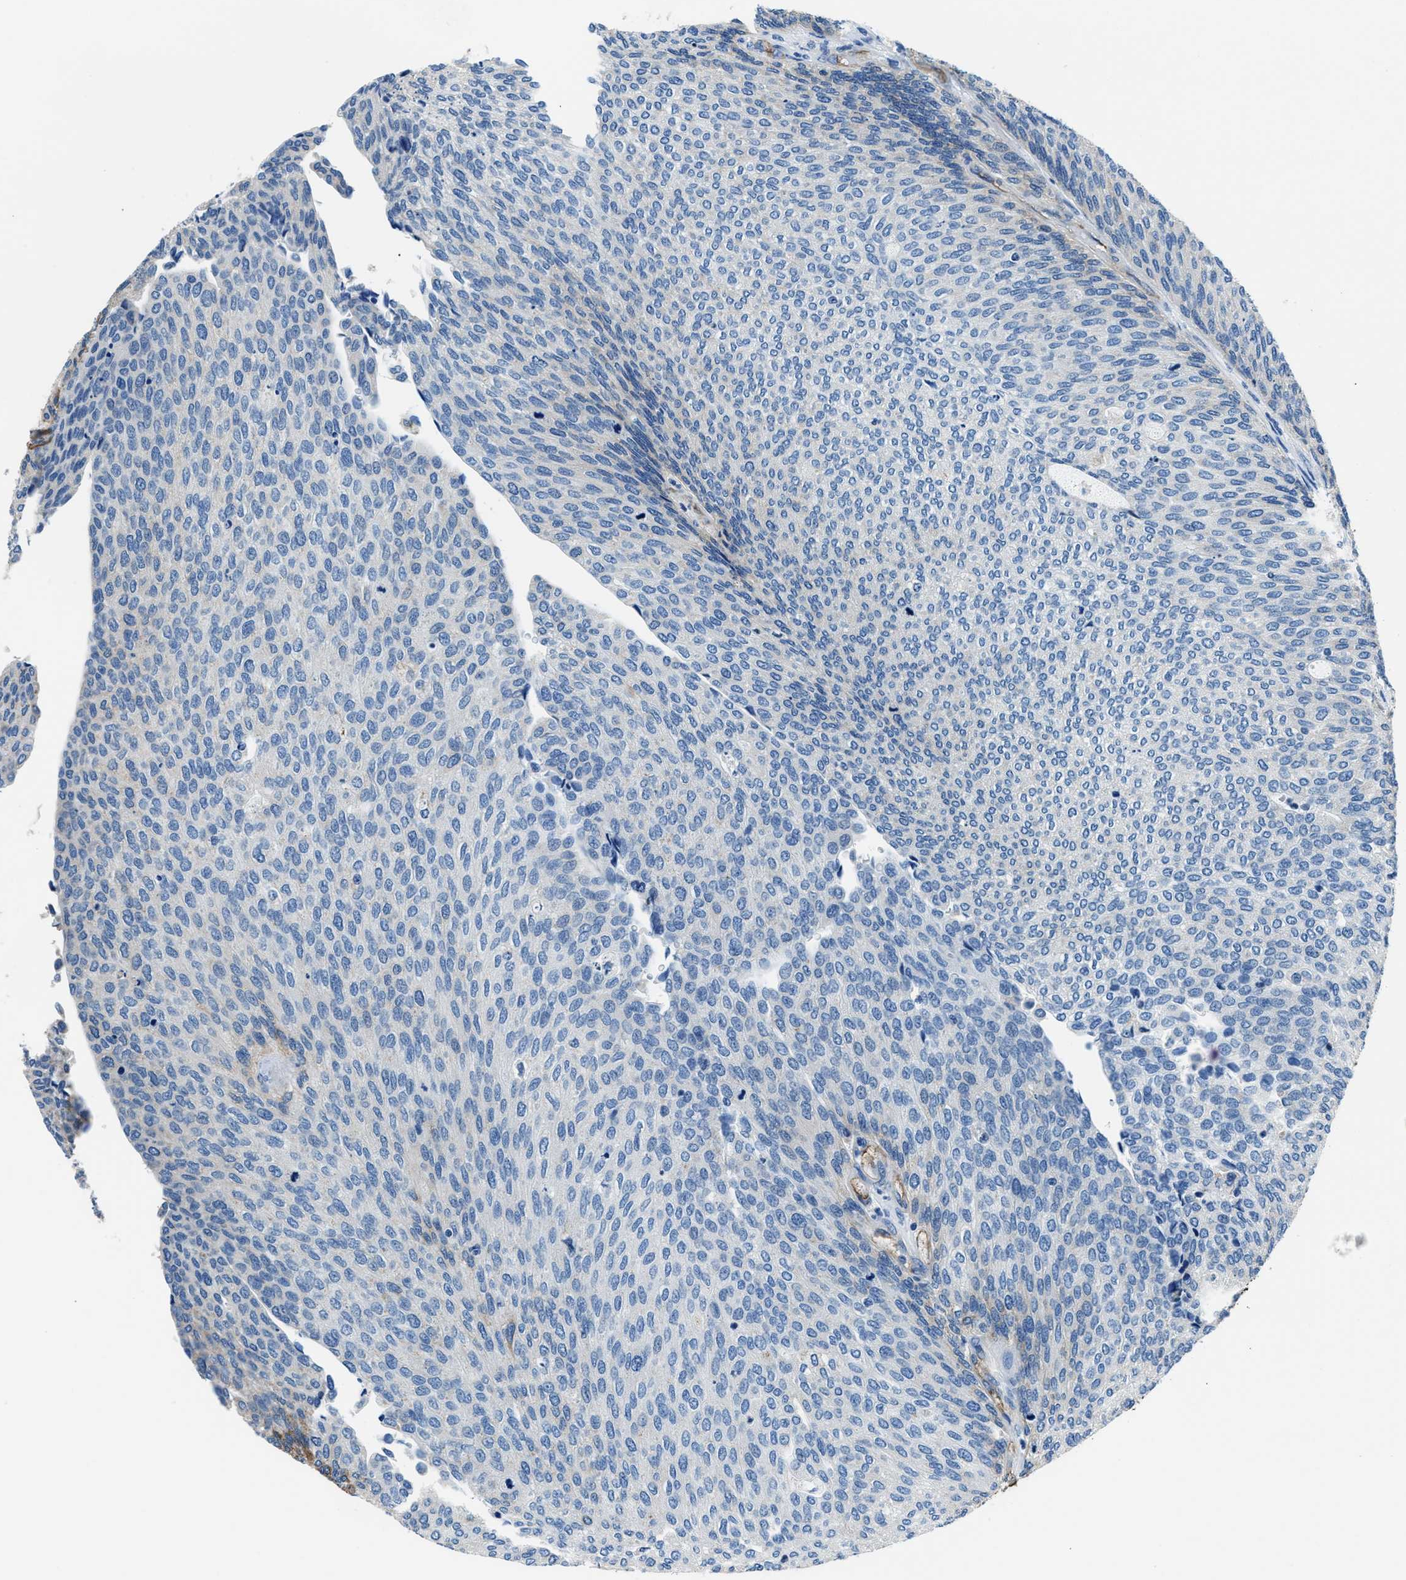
{"staining": {"intensity": "weak", "quantity": "<25%", "location": "cytoplasmic/membranous"}, "tissue": "urothelial cancer", "cell_type": "Tumor cells", "image_type": "cancer", "snomed": [{"axis": "morphology", "description": "Urothelial carcinoma, Low grade"}, {"axis": "topography", "description": "Urinary bladder"}], "caption": "This is a photomicrograph of immunohistochemistry staining of low-grade urothelial carcinoma, which shows no staining in tumor cells.", "gene": "PRTFDC1", "patient": {"sex": "female", "age": 79}}